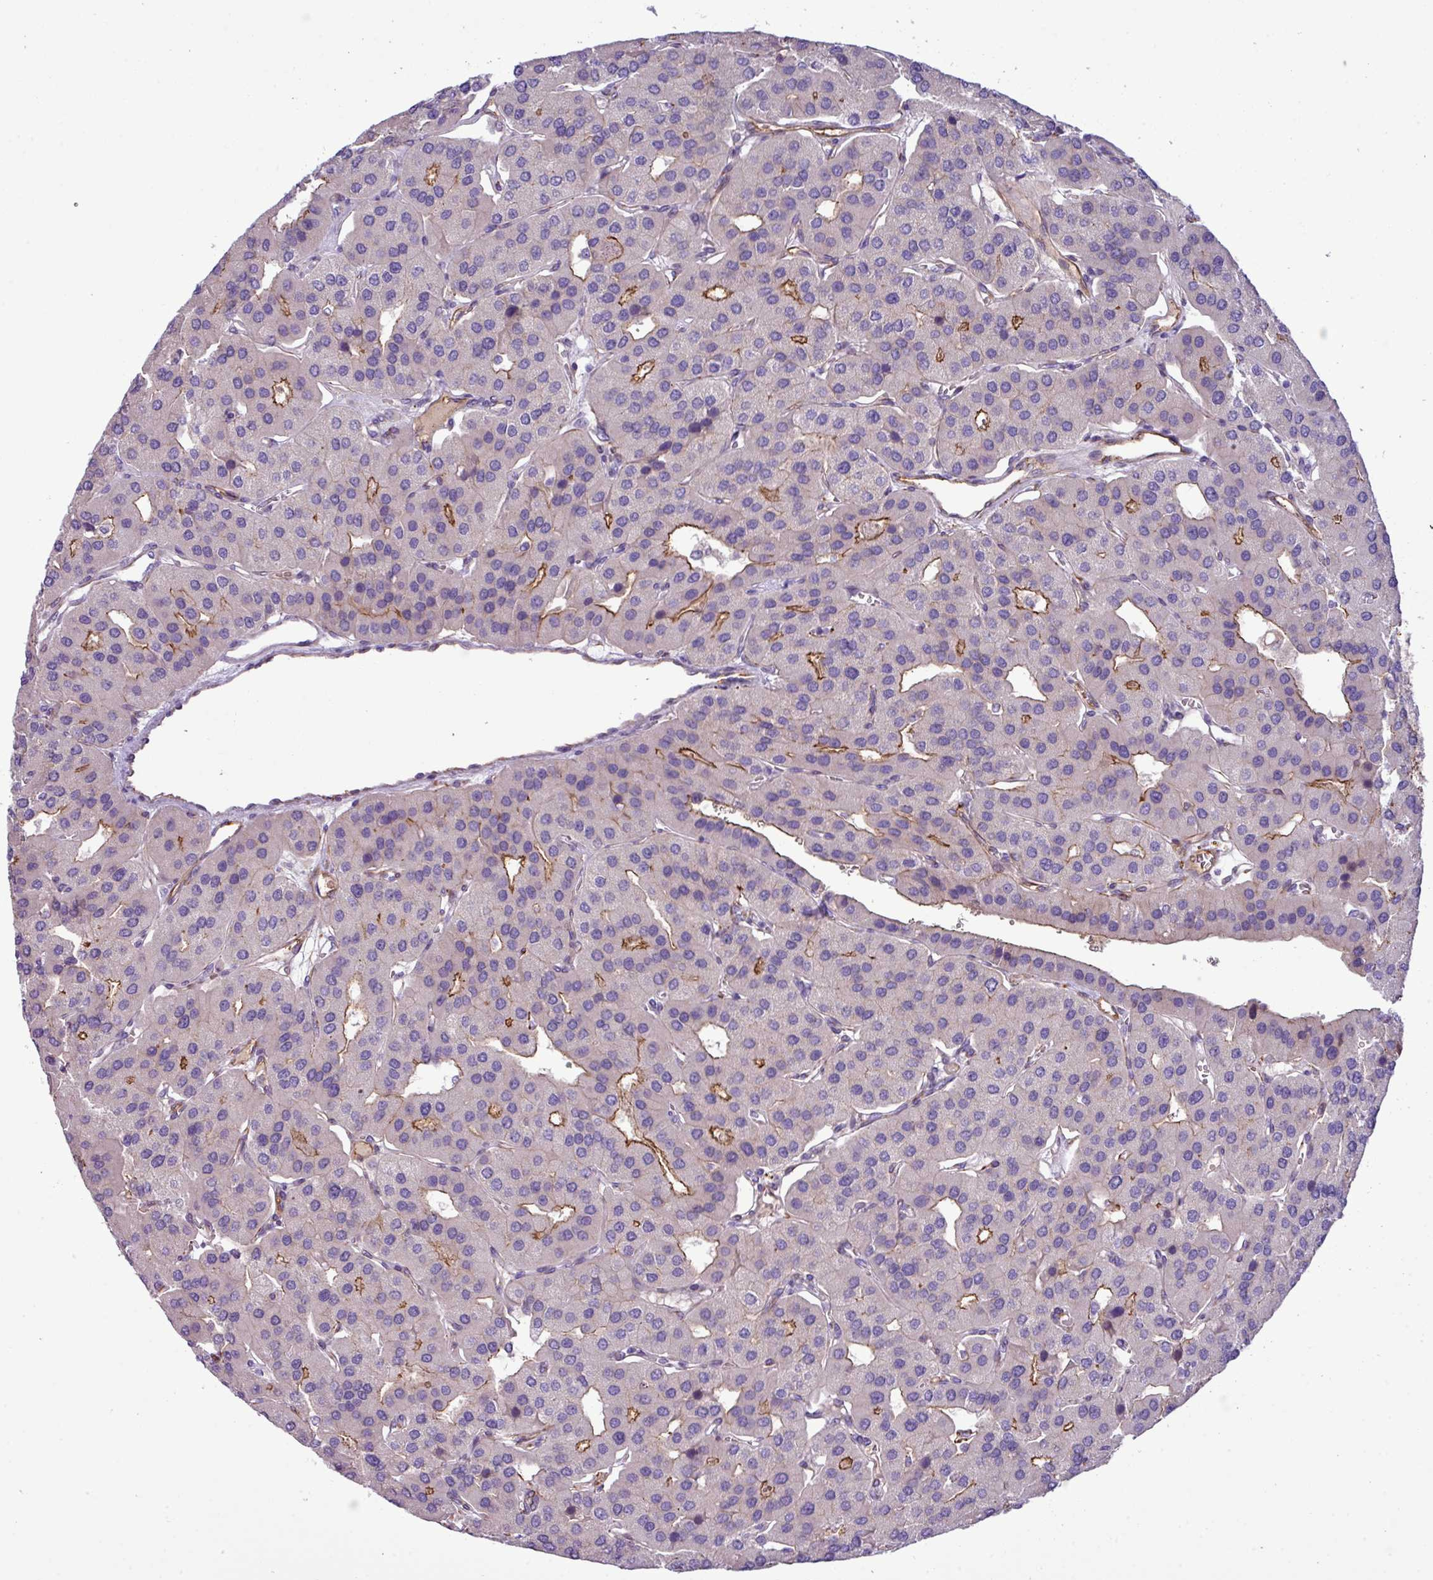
{"staining": {"intensity": "moderate", "quantity": "<25%", "location": "cytoplasmic/membranous"}, "tissue": "parathyroid gland", "cell_type": "Glandular cells", "image_type": "normal", "snomed": [{"axis": "morphology", "description": "Normal tissue, NOS"}, {"axis": "morphology", "description": "Adenoma, NOS"}, {"axis": "topography", "description": "Parathyroid gland"}], "caption": "Immunohistochemical staining of unremarkable parathyroid gland displays low levels of moderate cytoplasmic/membranous expression in approximately <25% of glandular cells.", "gene": "PARD6A", "patient": {"sex": "female", "age": 86}}